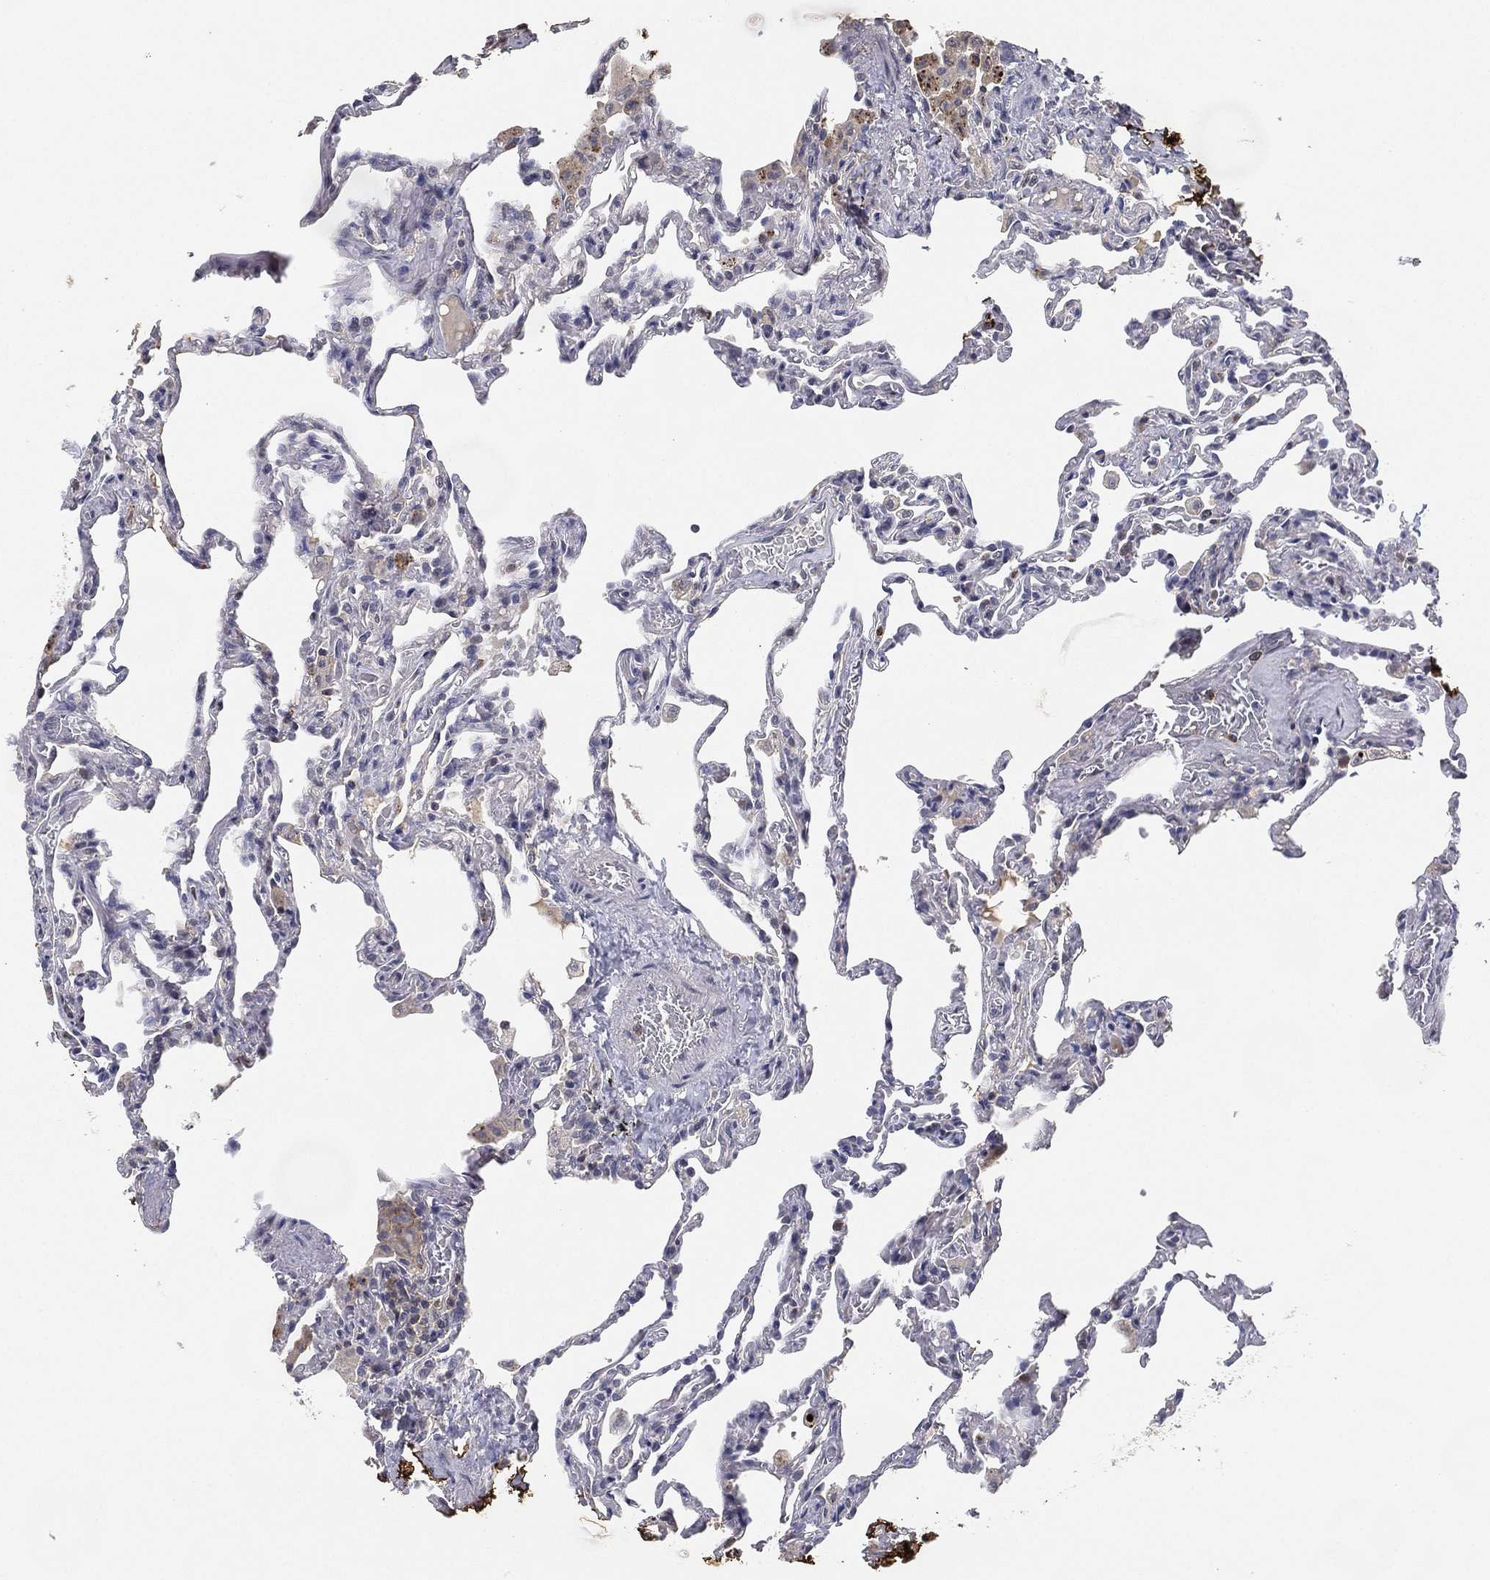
{"staining": {"intensity": "negative", "quantity": "none", "location": "none"}, "tissue": "lung", "cell_type": "Alveolar cells", "image_type": "normal", "snomed": [{"axis": "morphology", "description": "Normal tissue, NOS"}, {"axis": "topography", "description": "Lung"}], "caption": "Immunohistochemical staining of normal human lung demonstrates no significant expression in alveolar cells.", "gene": "CFAP251", "patient": {"sex": "female", "age": 43}}